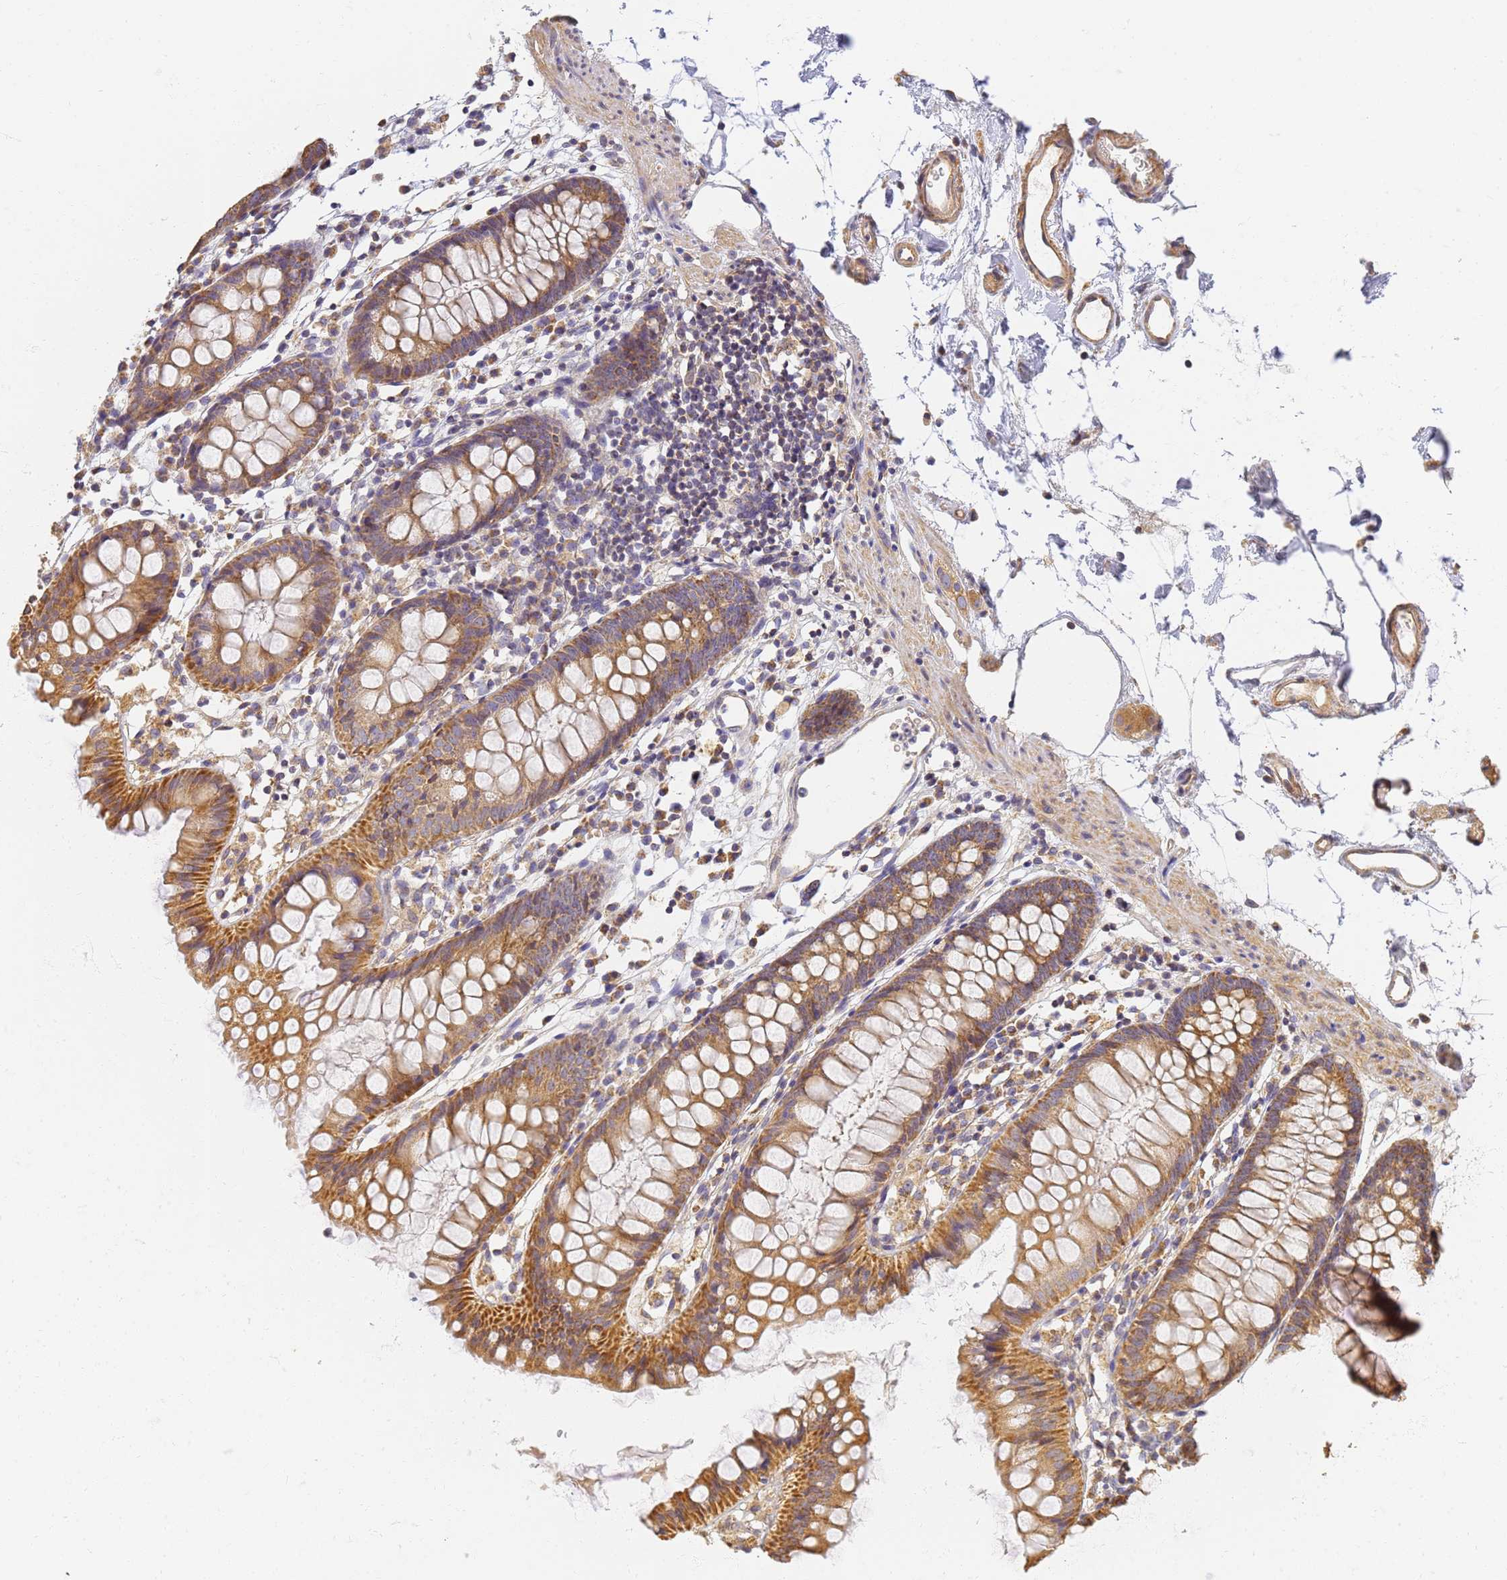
{"staining": {"intensity": "moderate", "quantity": "25%-75%", "location": "cytoplasmic/membranous"}, "tissue": "colon", "cell_type": "Endothelial cells", "image_type": "normal", "snomed": [{"axis": "morphology", "description": "Normal tissue, NOS"}, {"axis": "topography", "description": "Colon"}], "caption": "Colon stained with a brown dye exhibits moderate cytoplasmic/membranous positive positivity in about 25%-75% of endothelial cells.", "gene": "UTP23", "patient": {"sex": "female", "age": 84}}